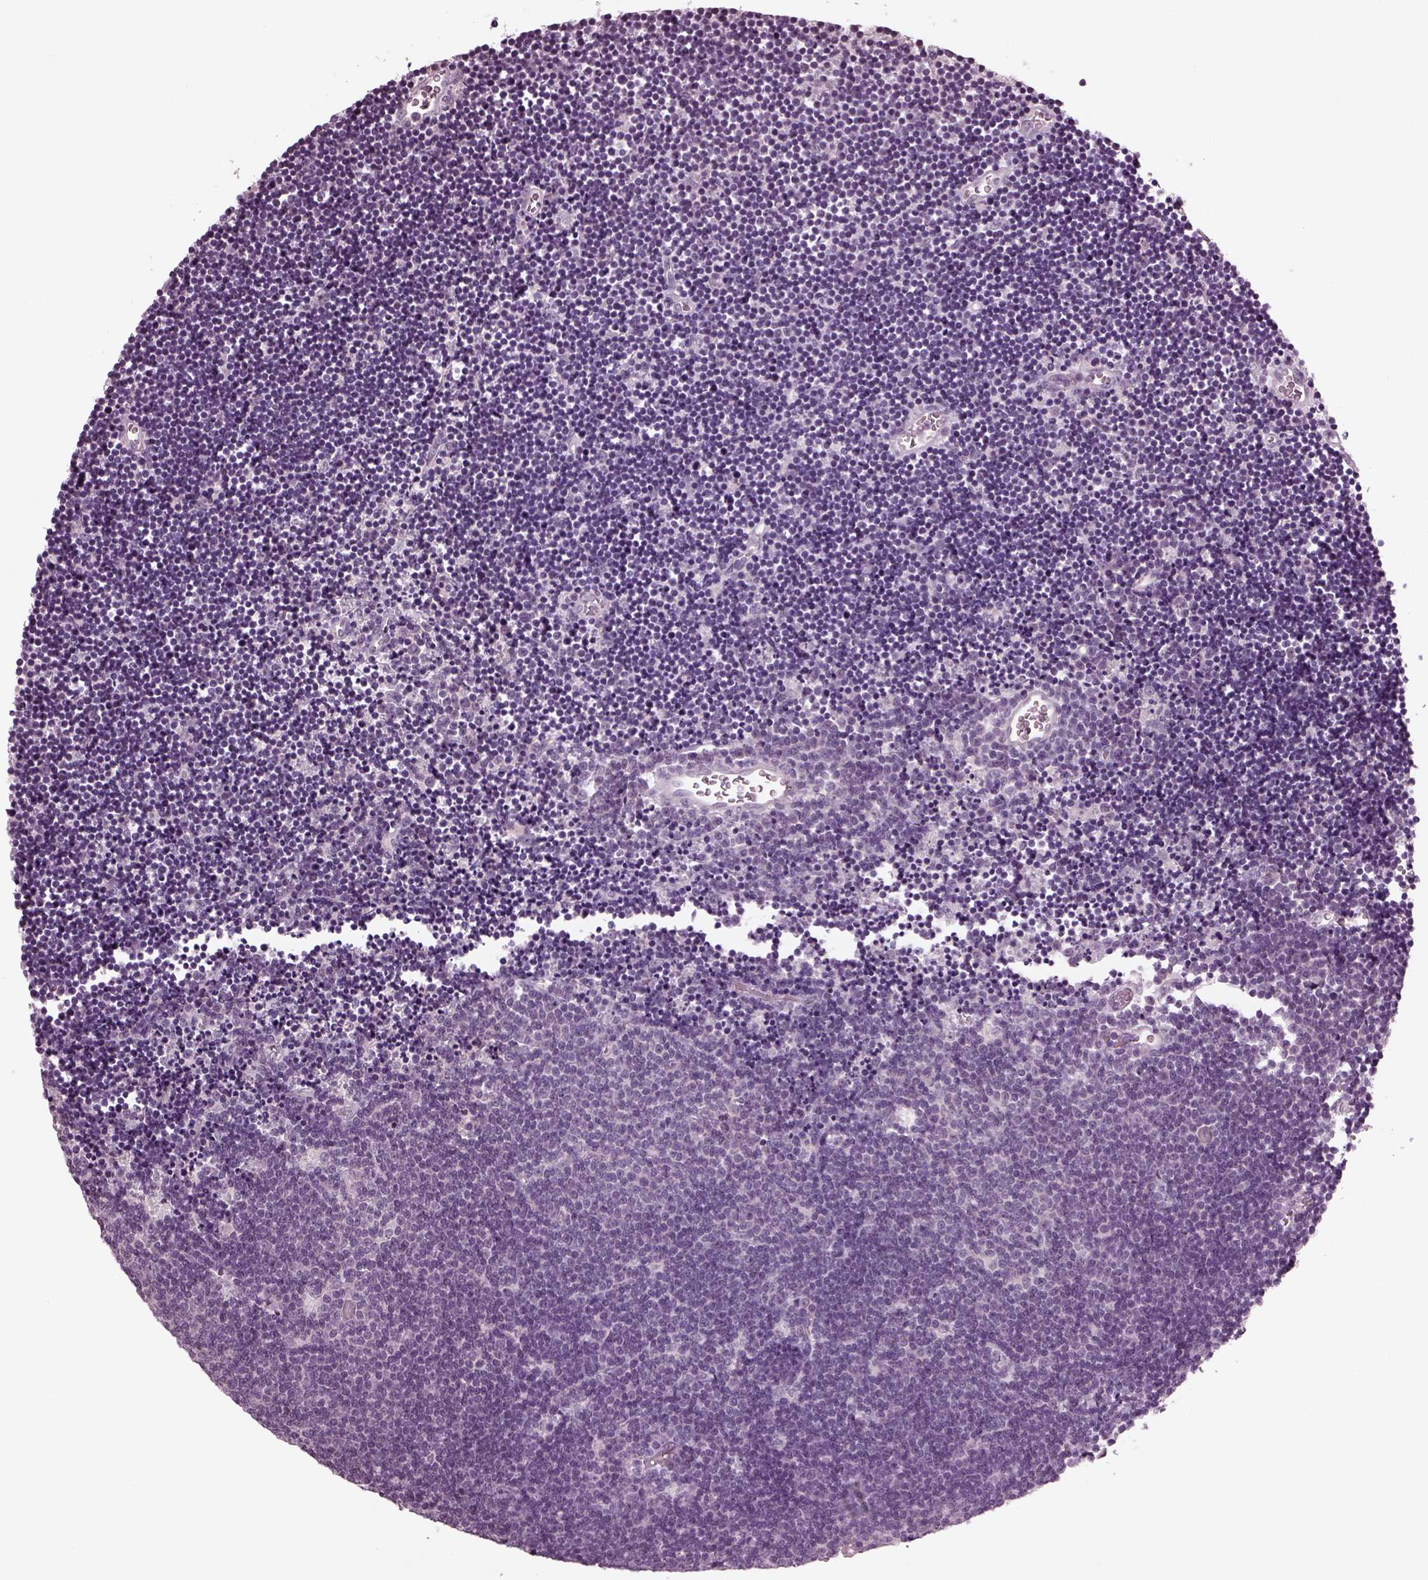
{"staining": {"intensity": "negative", "quantity": "none", "location": "none"}, "tissue": "lymphoma", "cell_type": "Tumor cells", "image_type": "cancer", "snomed": [{"axis": "morphology", "description": "Malignant lymphoma, non-Hodgkin's type, Low grade"}, {"axis": "topography", "description": "Brain"}], "caption": "This is an immunohistochemistry photomicrograph of human low-grade malignant lymphoma, non-Hodgkin's type. There is no expression in tumor cells.", "gene": "CLCN4", "patient": {"sex": "female", "age": 66}}